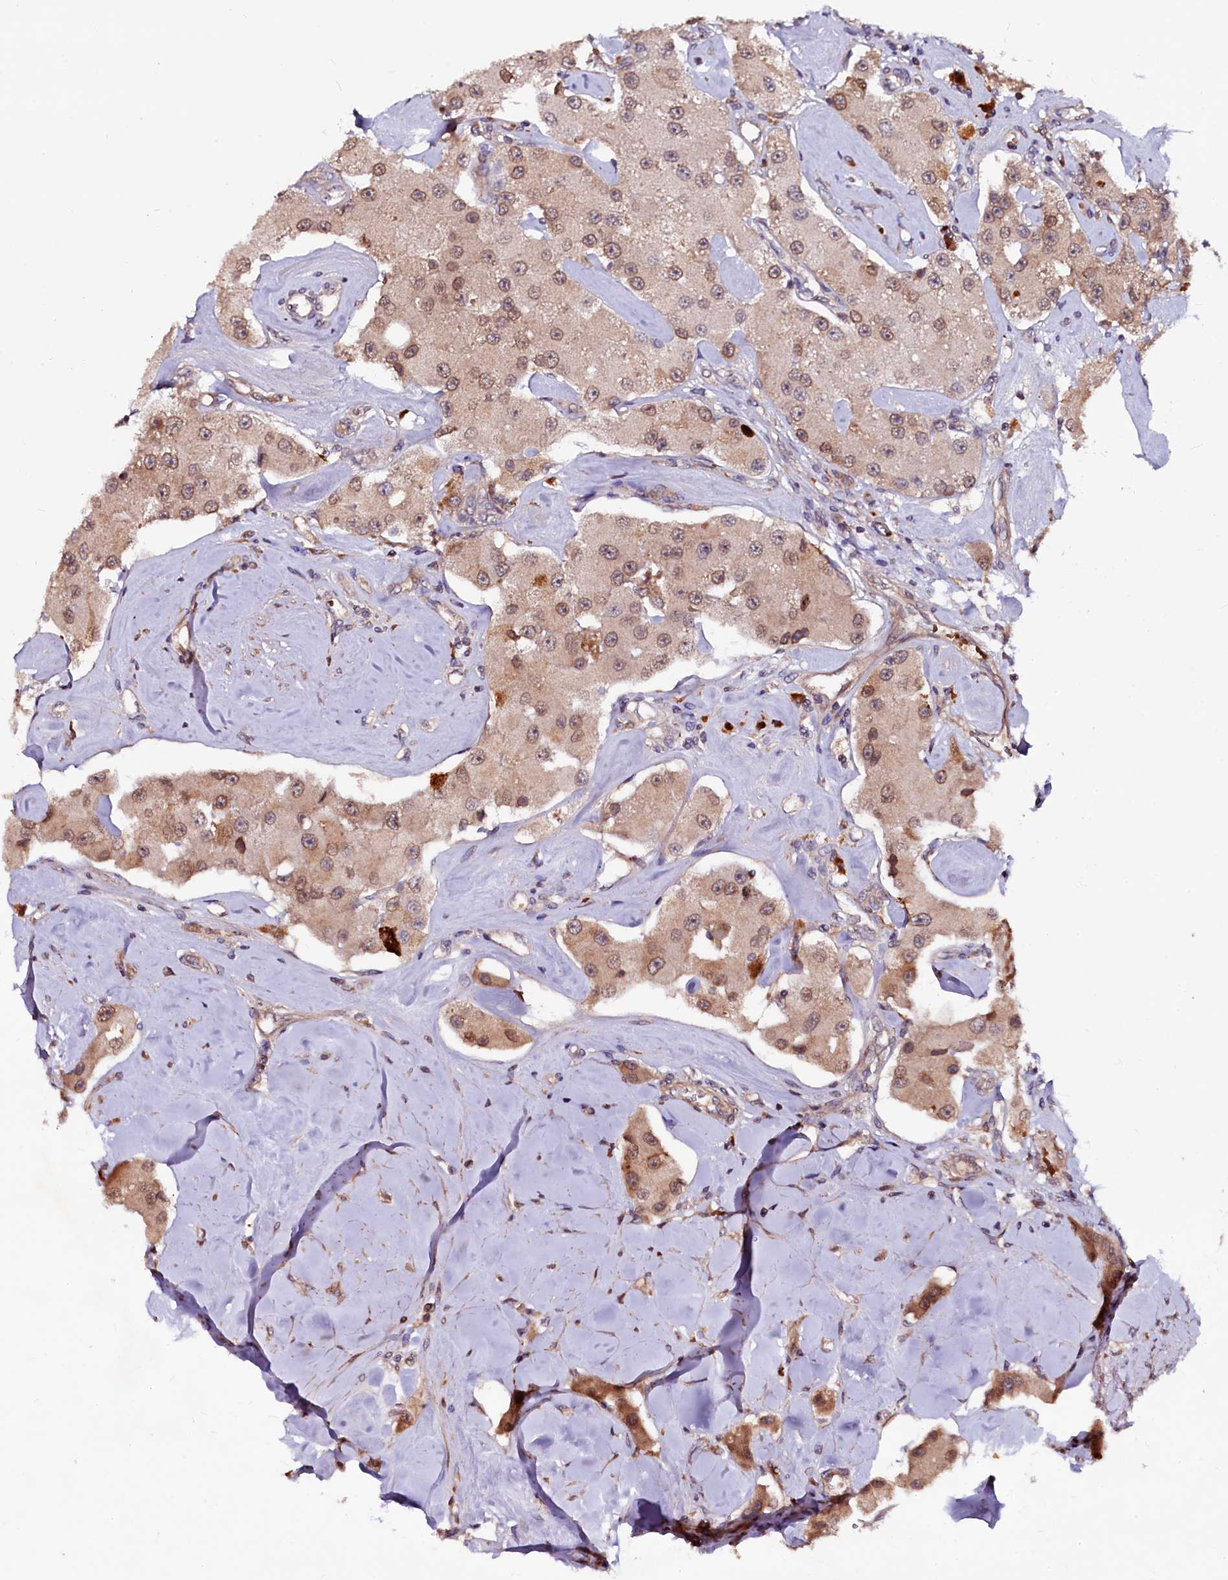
{"staining": {"intensity": "weak", "quantity": ">75%", "location": "cytoplasmic/membranous,nuclear"}, "tissue": "carcinoid", "cell_type": "Tumor cells", "image_type": "cancer", "snomed": [{"axis": "morphology", "description": "Carcinoid, malignant, NOS"}, {"axis": "topography", "description": "Pancreas"}], "caption": "Brown immunohistochemical staining in carcinoid exhibits weak cytoplasmic/membranous and nuclear staining in approximately >75% of tumor cells.", "gene": "N4BP1", "patient": {"sex": "male", "age": 41}}